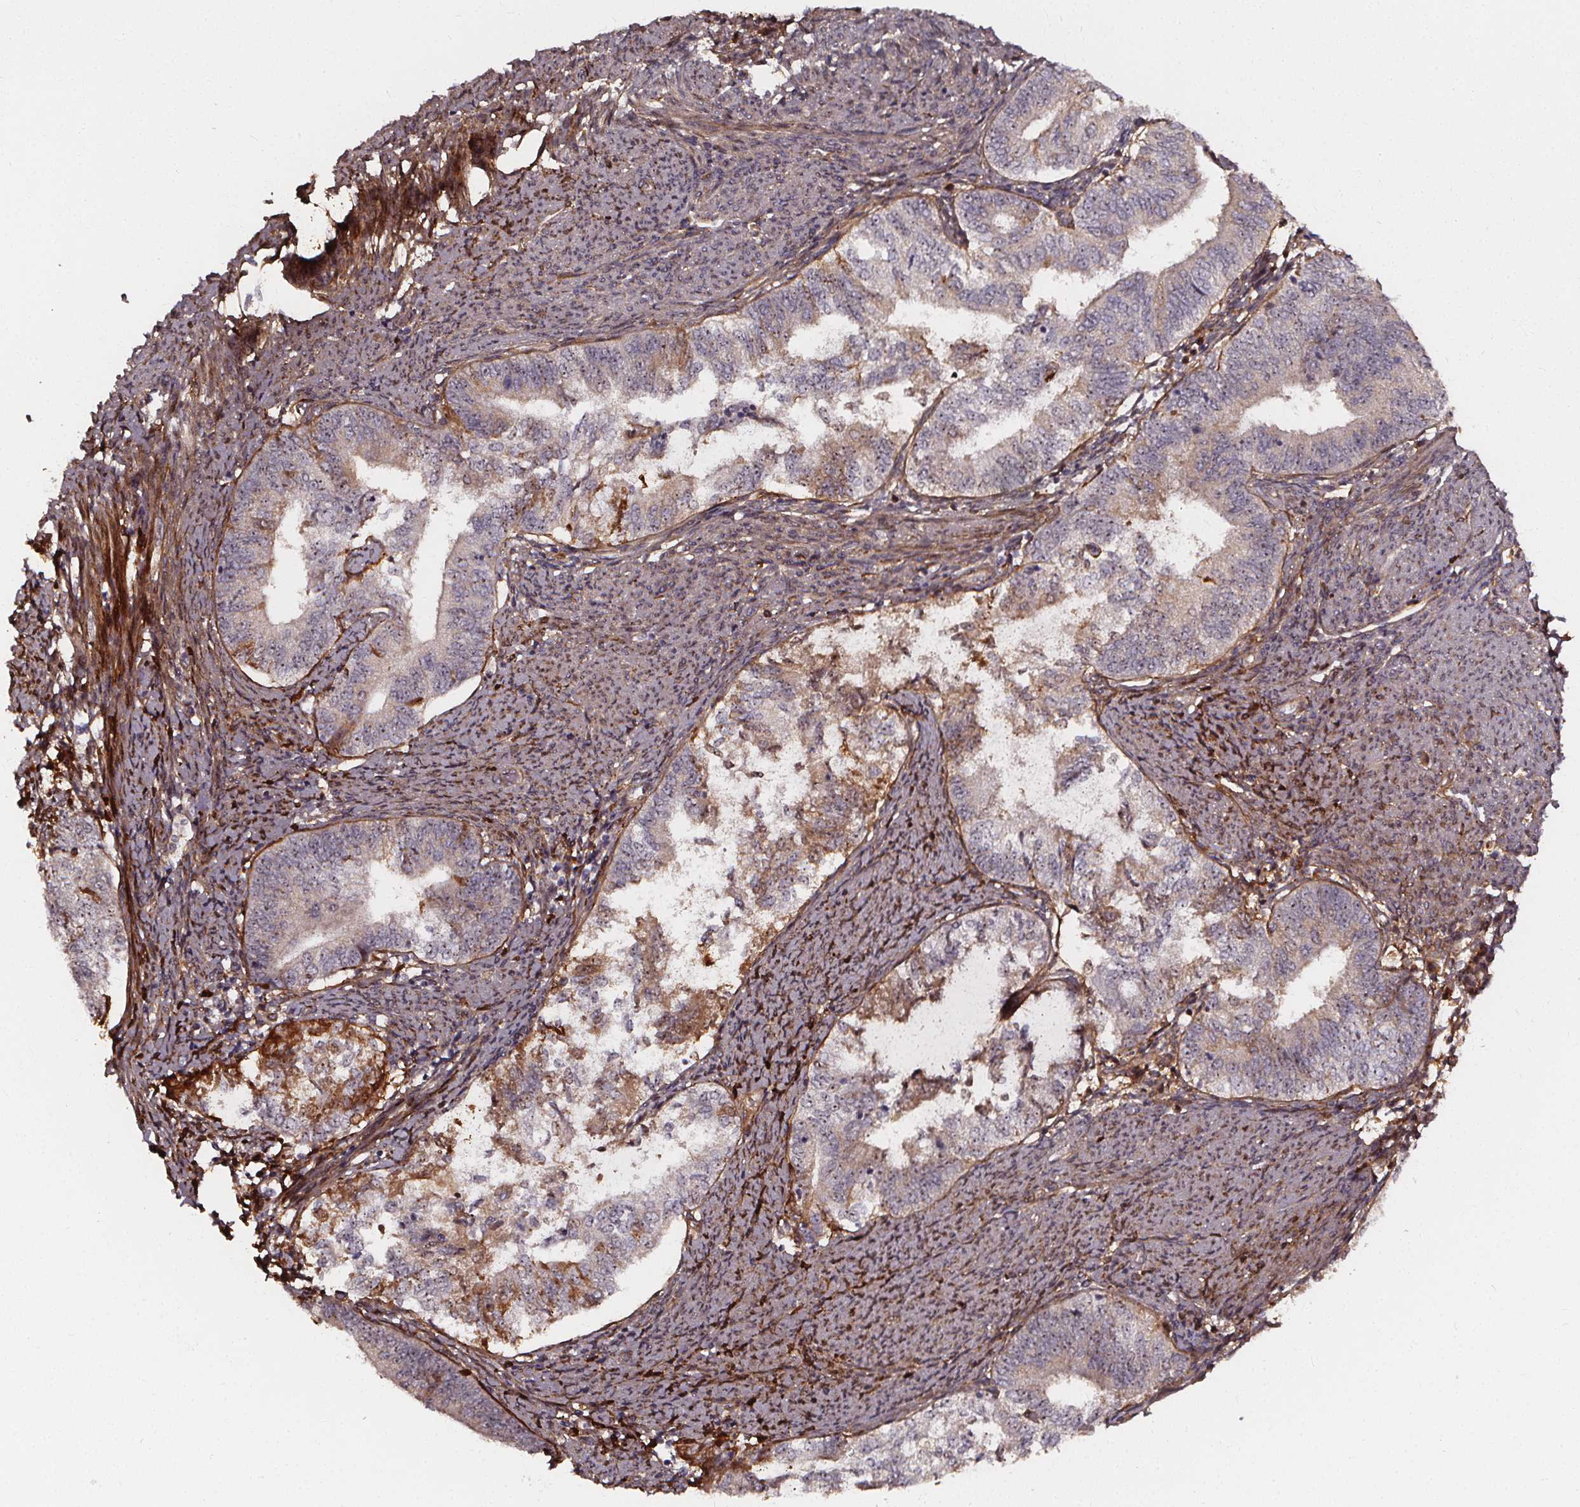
{"staining": {"intensity": "moderate", "quantity": "<25%", "location": "cytoplasmic/membranous"}, "tissue": "endometrial cancer", "cell_type": "Tumor cells", "image_type": "cancer", "snomed": [{"axis": "morphology", "description": "Adenocarcinoma, NOS"}, {"axis": "topography", "description": "Endometrium"}], "caption": "Human adenocarcinoma (endometrial) stained for a protein (brown) displays moderate cytoplasmic/membranous positive expression in about <25% of tumor cells.", "gene": "AEBP1", "patient": {"sex": "female", "age": 65}}